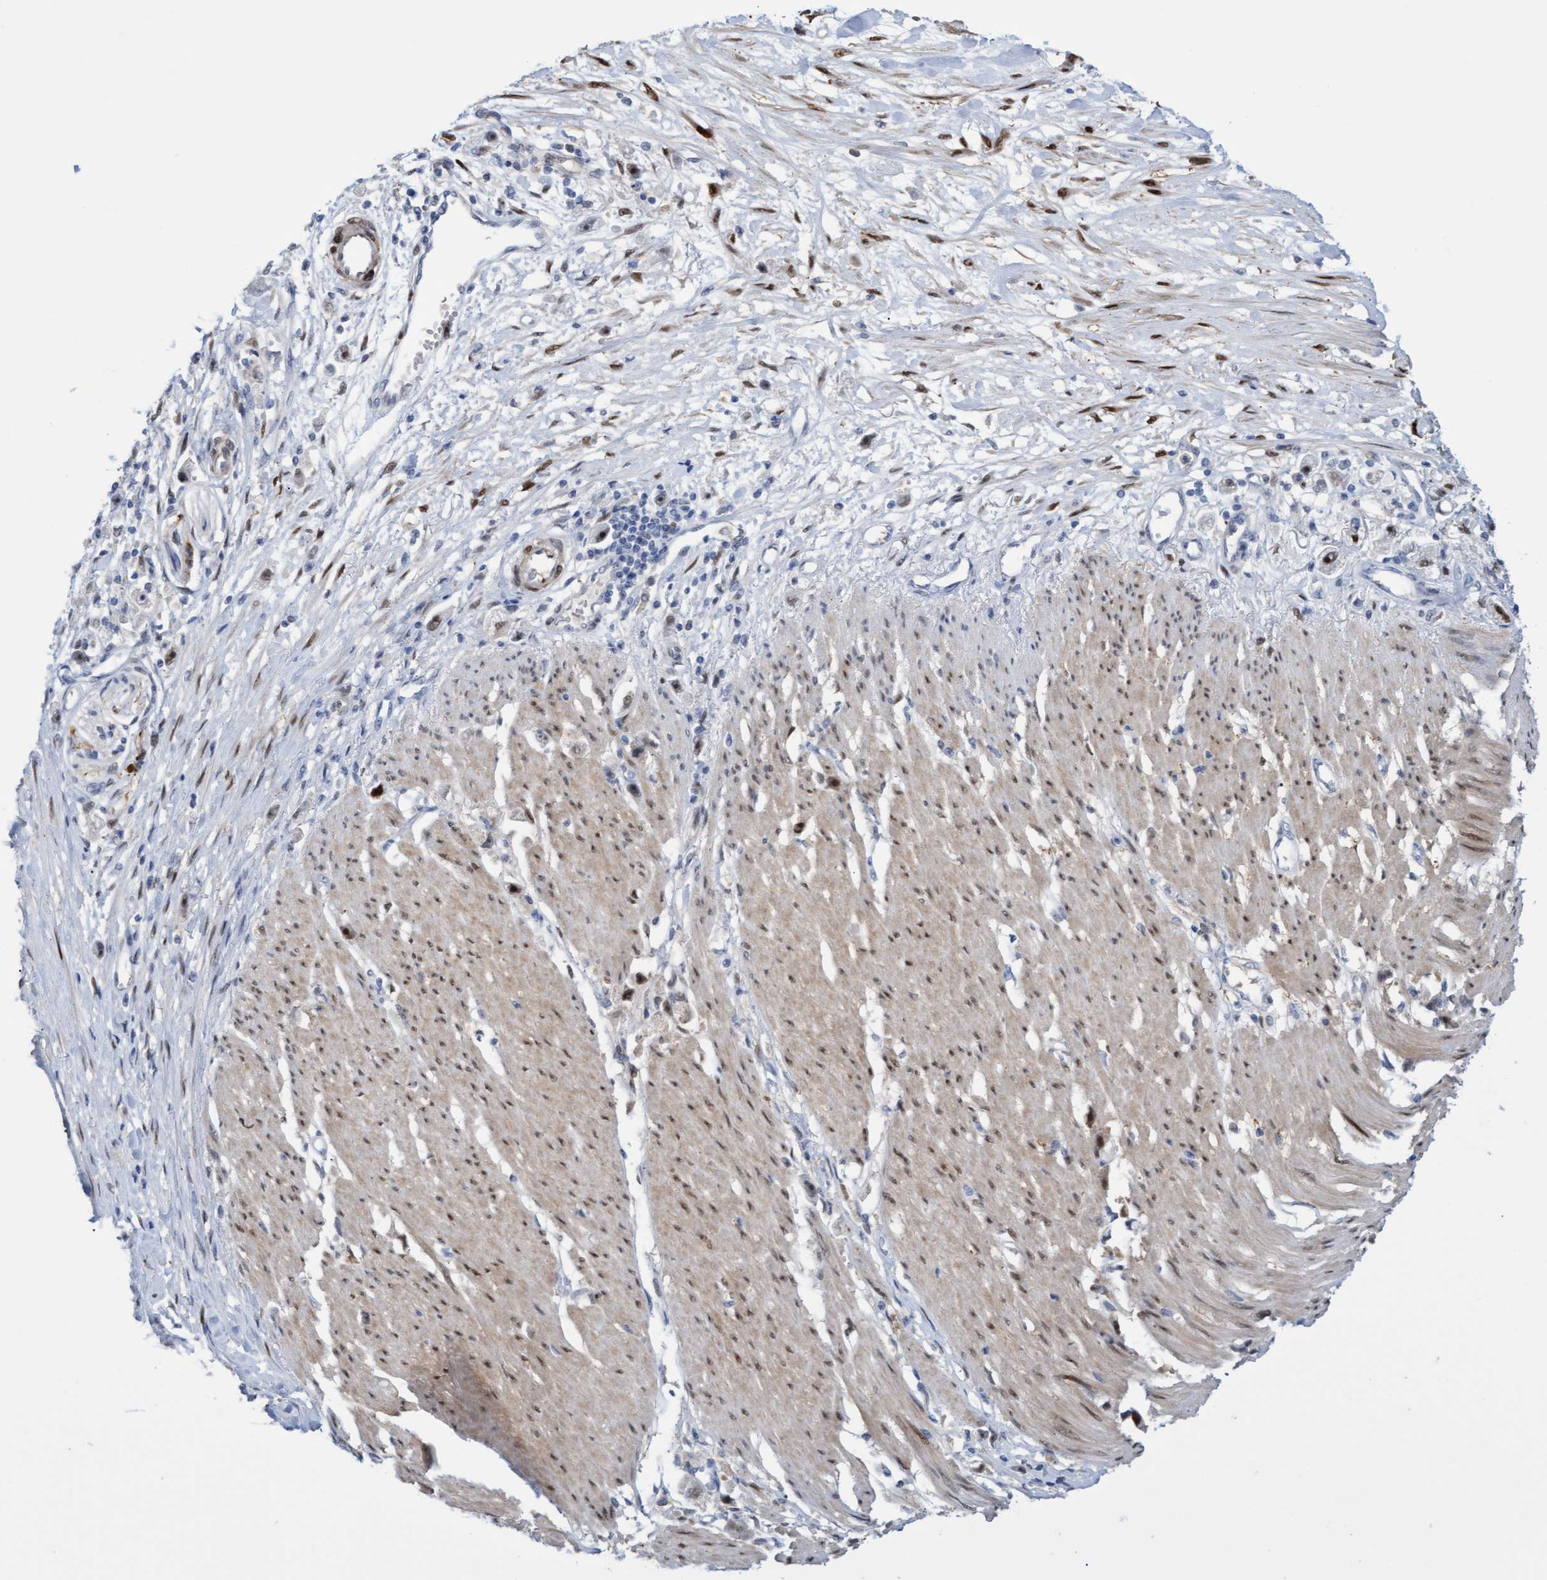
{"staining": {"intensity": "moderate", "quantity": "25%-75%", "location": "nuclear"}, "tissue": "stomach cancer", "cell_type": "Tumor cells", "image_type": "cancer", "snomed": [{"axis": "morphology", "description": "Adenocarcinoma, NOS"}, {"axis": "topography", "description": "Stomach"}], "caption": "This is an image of immunohistochemistry staining of stomach adenocarcinoma, which shows moderate staining in the nuclear of tumor cells.", "gene": "PINX1", "patient": {"sex": "female", "age": 59}}